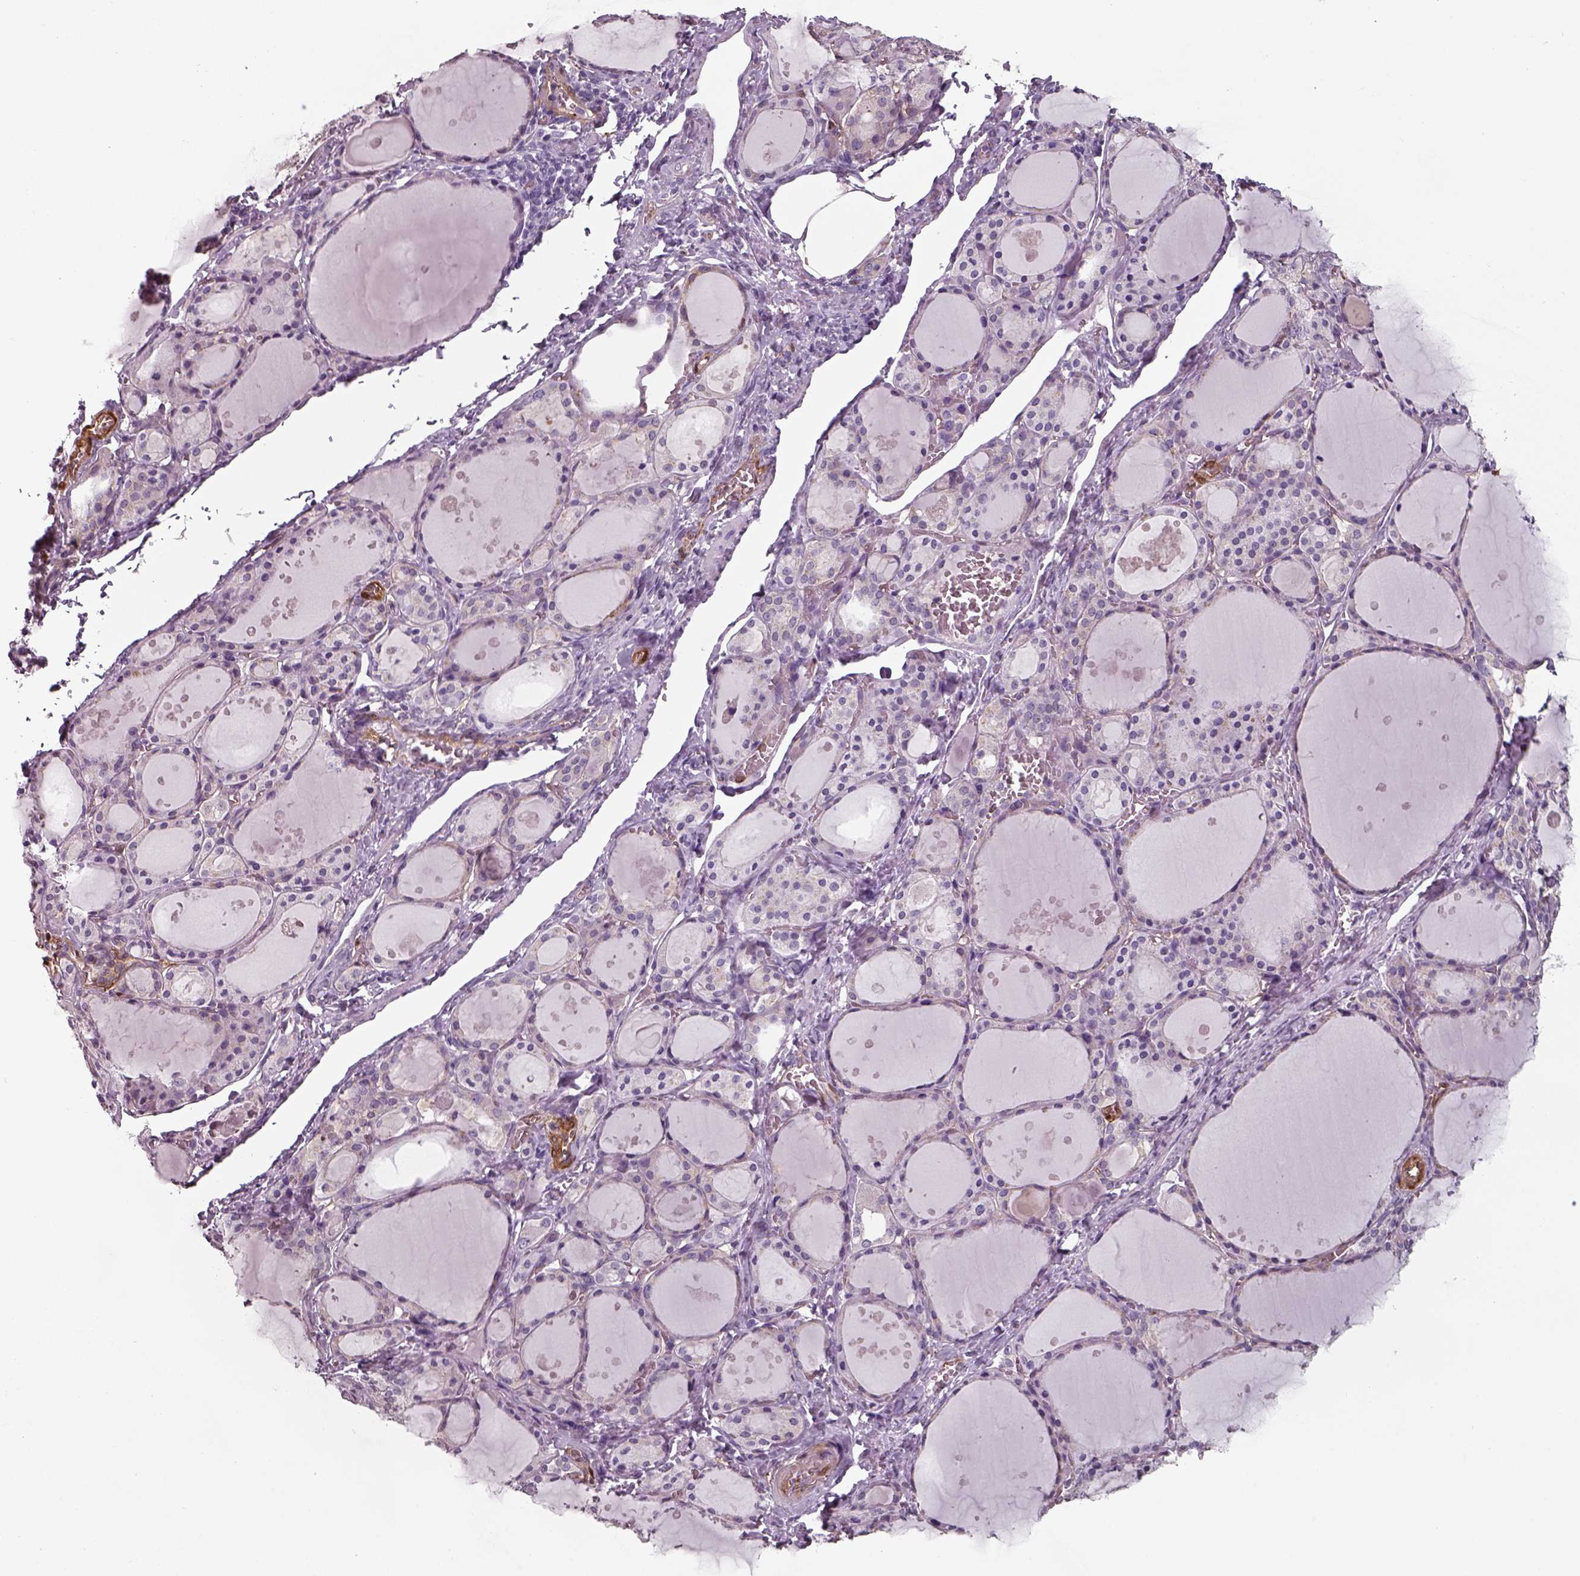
{"staining": {"intensity": "negative", "quantity": "none", "location": "none"}, "tissue": "thyroid gland", "cell_type": "Glandular cells", "image_type": "normal", "snomed": [{"axis": "morphology", "description": "Normal tissue, NOS"}, {"axis": "topography", "description": "Thyroid gland"}], "caption": "This is an immunohistochemistry (IHC) image of unremarkable human thyroid gland. There is no positivity in glandular cells.", "gene": "ISYNA1", "patient": {"sex": "male", "age": 68}}